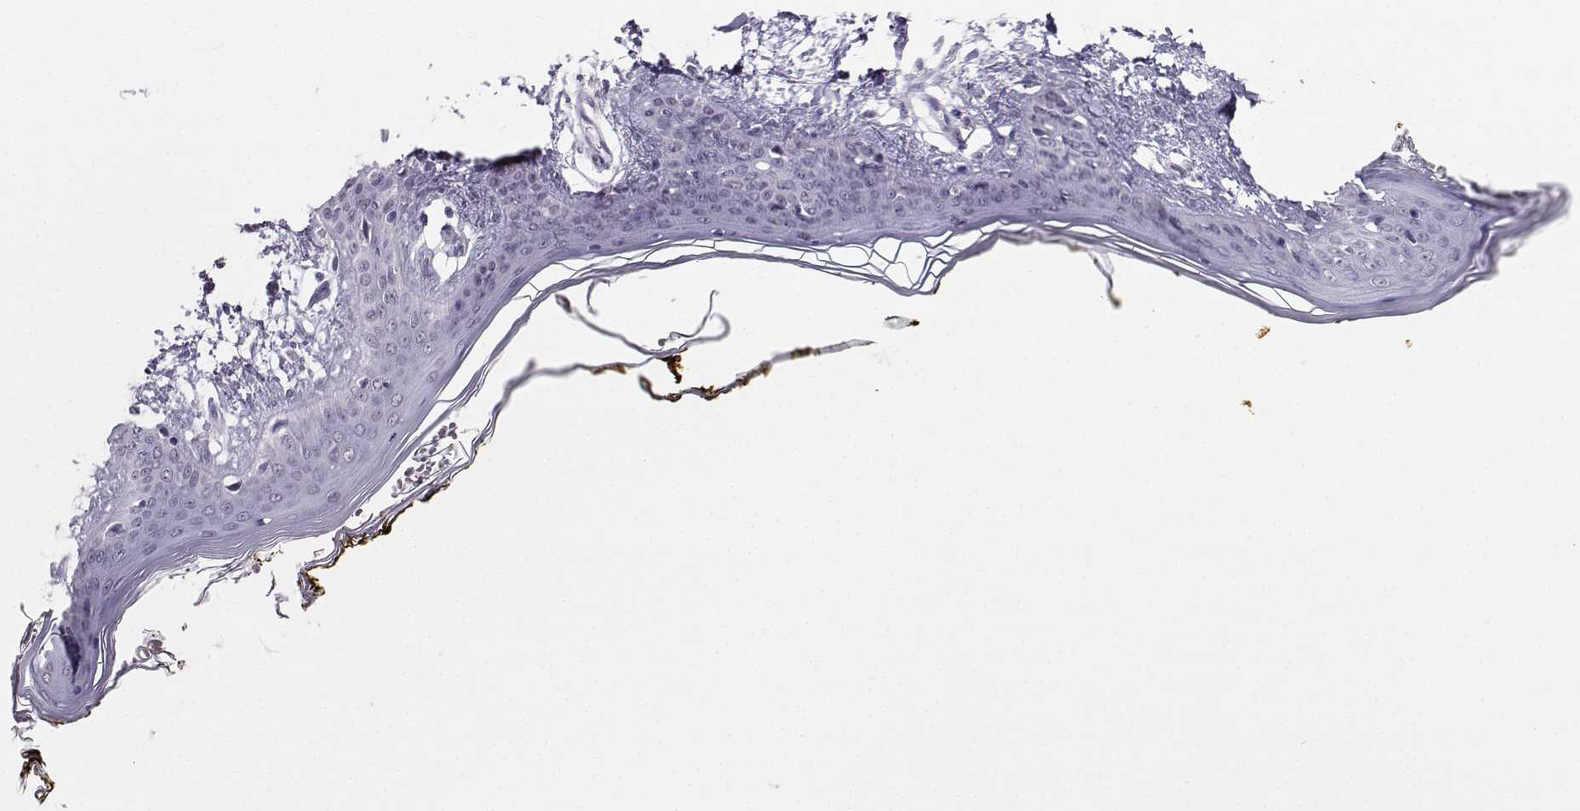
{"staining": {"intensity": "negative", "quantity": "none", "location": "none"}, "tissue": "skin", "cell_type": "Fibroblasts", "image_type": "normal", "snomed": [{"axis": "morphology", "description": "Normal tissue, NOS"}, {"axis": "topography", "description": "Skin"}], "caption": "The photomicrograph displays no significant staining in fibroblasts of skin. (DAB immunohistochemistry (IHC) with hematoxylin counter stain).", "gene": "TEDC2", "patient": {"sex": "female", "age": 34}}